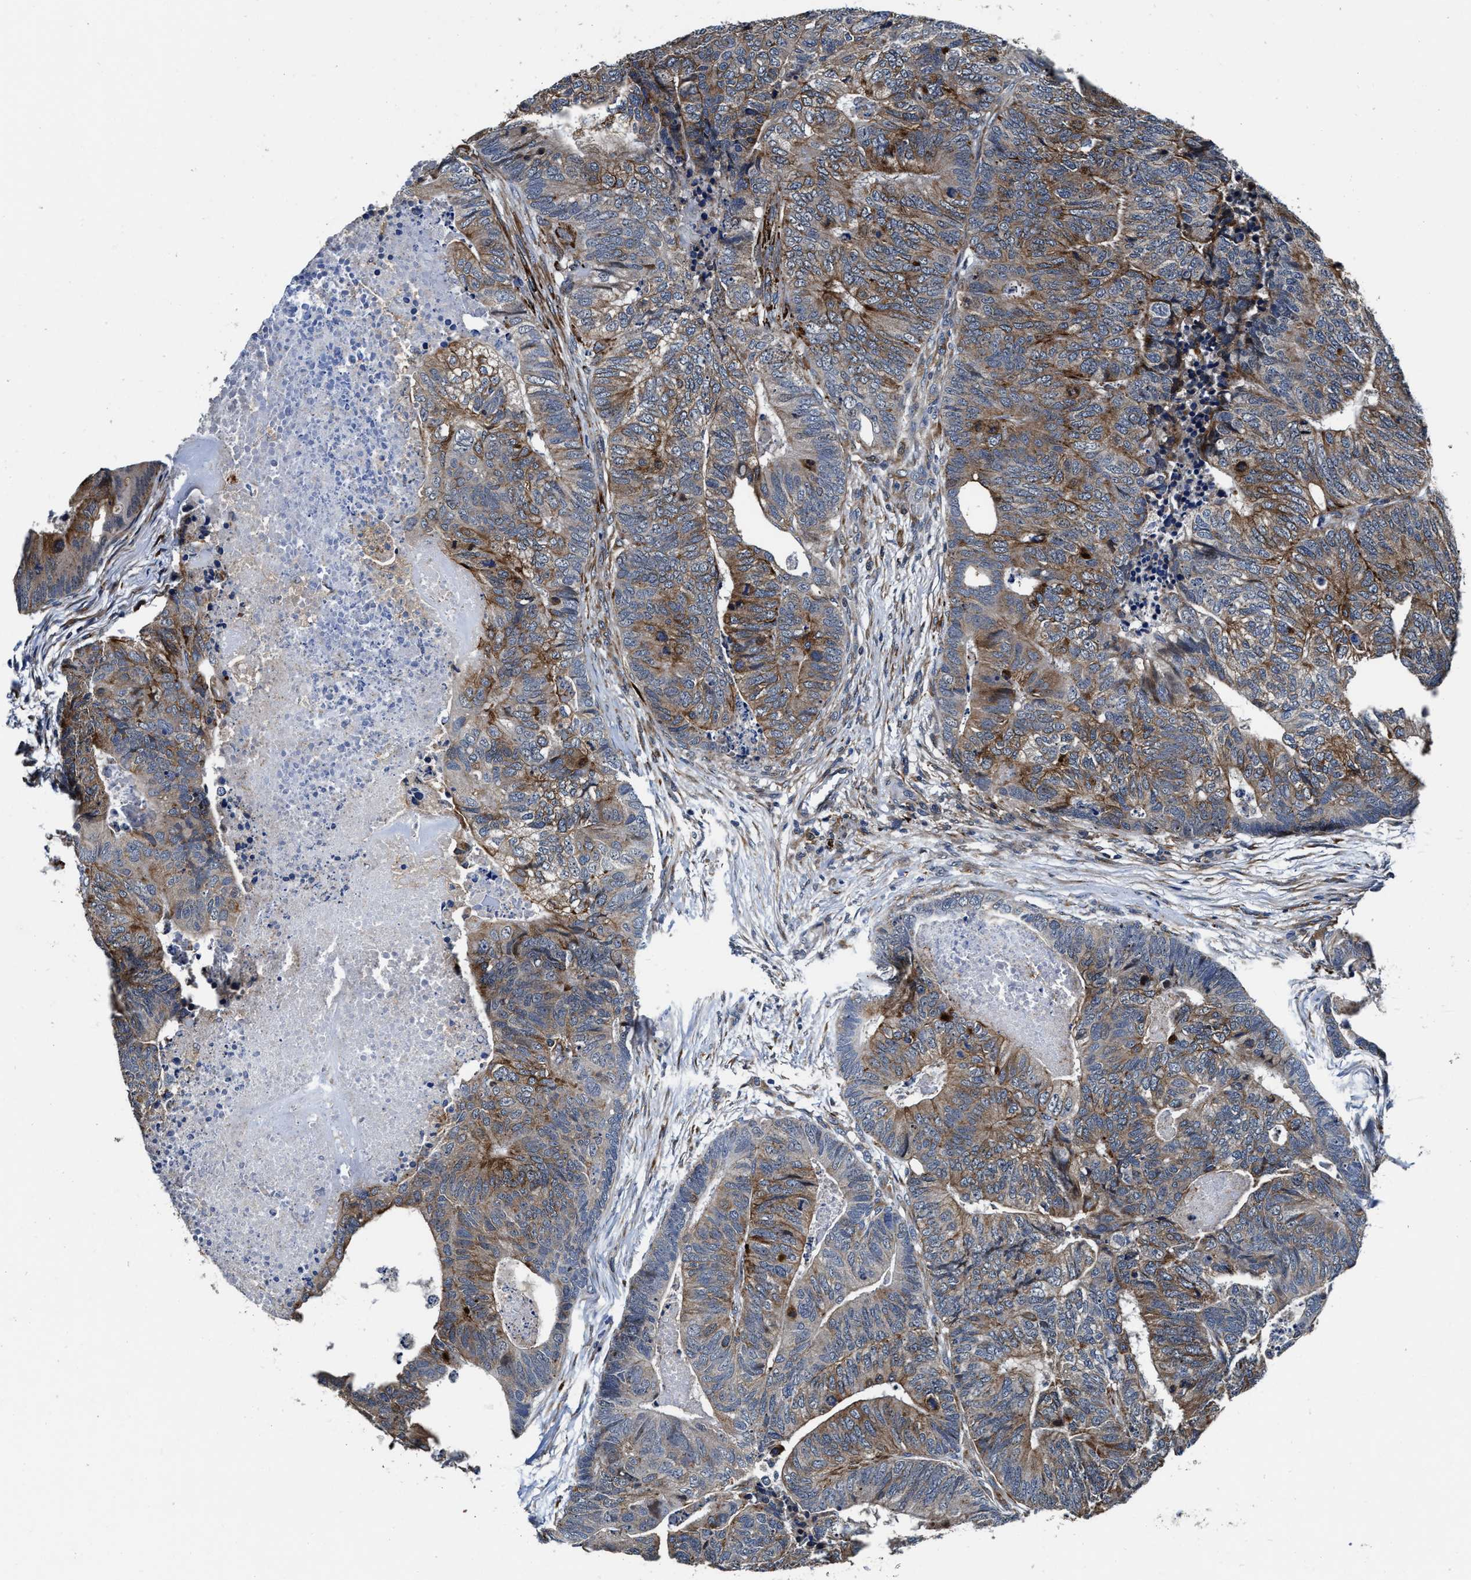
{"staining": {"intensity": "moderate", "quantity": ">75%", "location": "cytoplasmic/membranous"}, "tissue": "colorectal cancer", "cell_type": "Tumor cells", "image_type": "cancer", "snomed": [{"axis": "morphology", "description": "Adenocarcinoma, NOS"}, {"axis": "topography", "description": "Colon"}], "caption": "This image displays IHC staining of colorectal cancer (adenocarcinoma), with medium moderate cytoplasmic/membranous positivity in about >75% of tumor cells.", "gene": "C2orf66", "patient": {"sex": "female", "age": 67}}